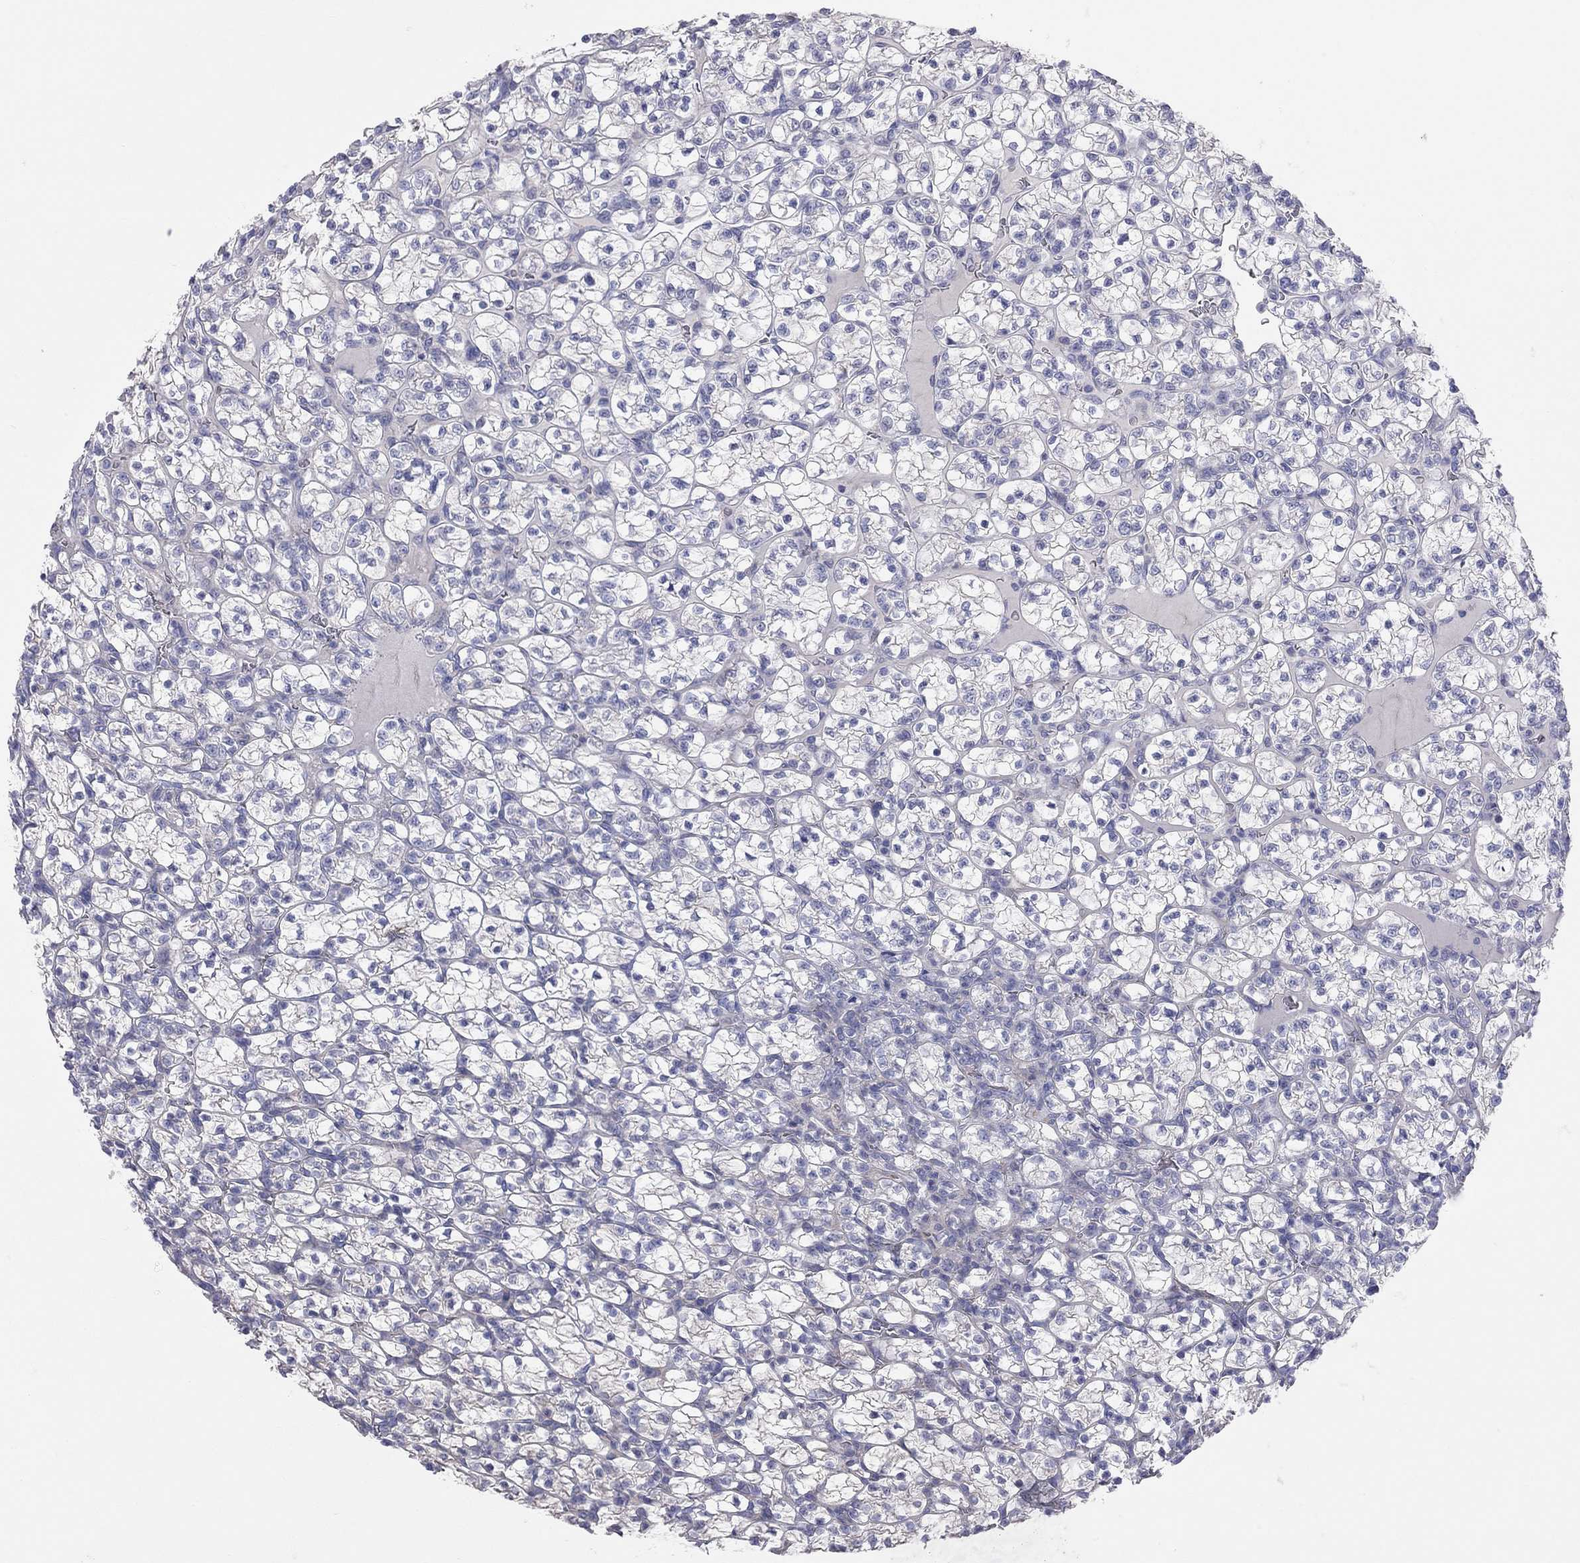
{"staining": {"intensity": "negative", "quantity": "none", "location": "none"}, "tissue": "renal cancer", "cell_type": "Tumor cells", "image_type": "cancer", "snomed": [{"axis": "morphology", "description": "Adenocarcinoma, NOS"}, {"axis": "topography", "description": "Kidney"}], "caption": "Immunohistochemical staining of human renal adenocarcinoma exhibits no significant expression in tumor cells. (DAB IHC visualized using brightfield microscopy, high magnification).", "gene": "KCNB1", "patient": {"sex": "female", "age": 89}}